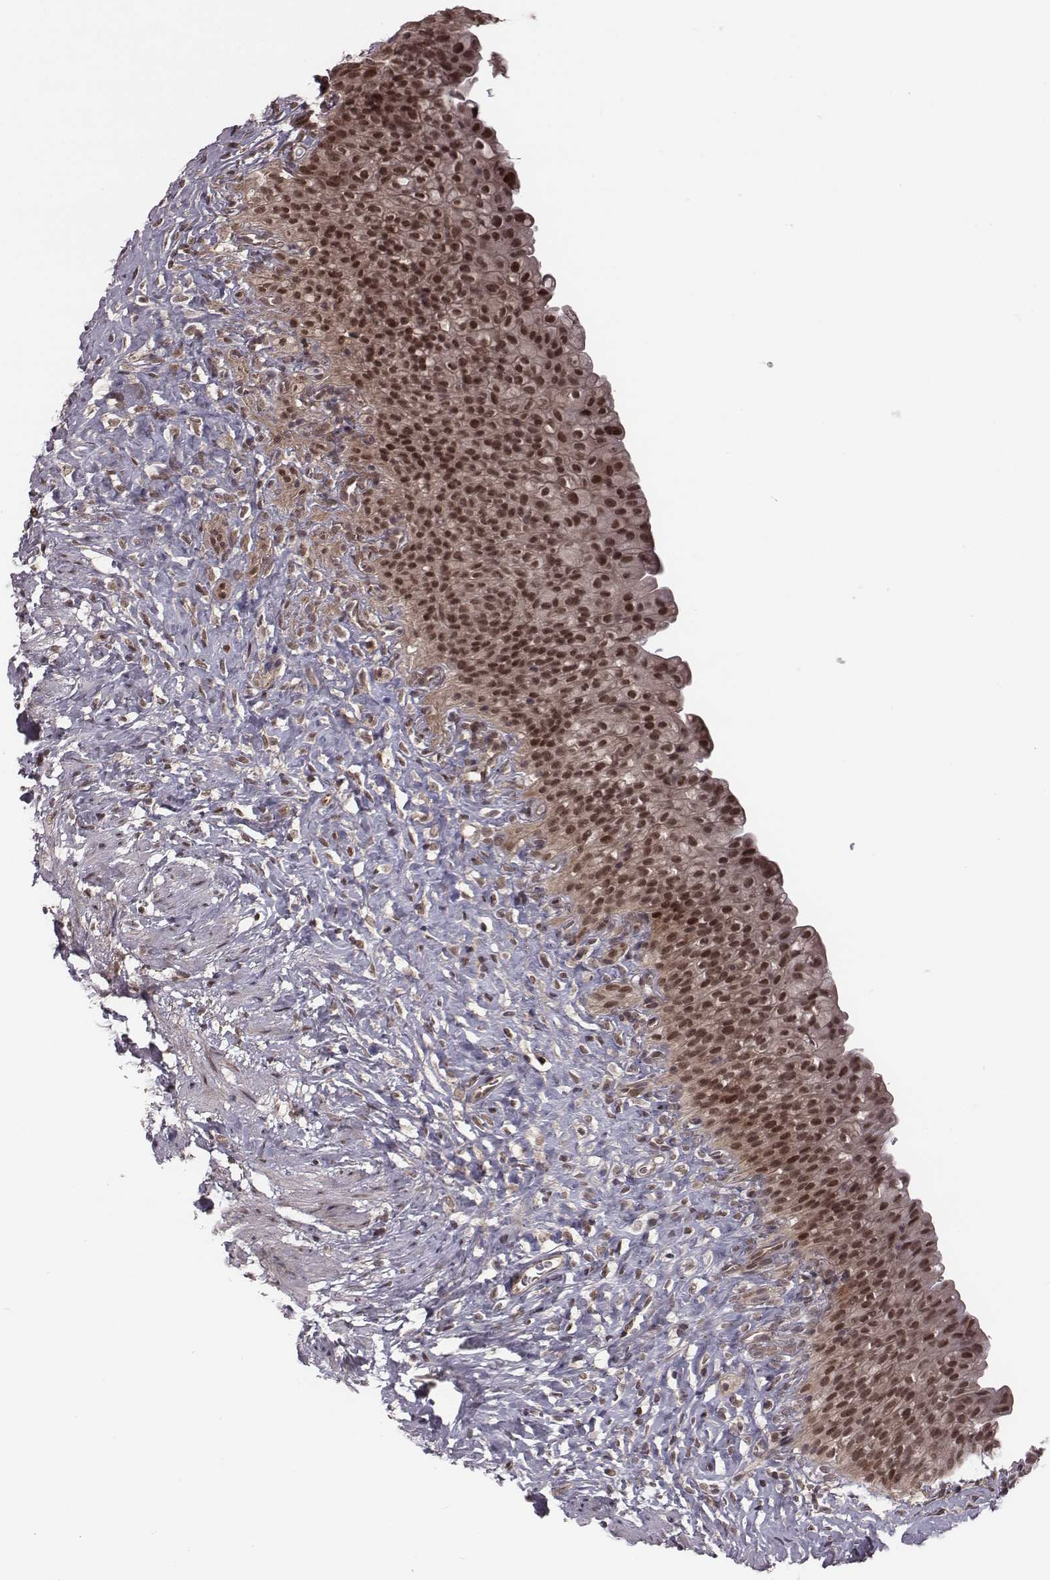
{"staining": {"intensity": "moderate", "quantity": ">75%", "location": "nuclear"}, "tissue": "urinary bladder", "cell_type": "Urothelial cells", "image_type": "normal", "snomed": [{"axis": "morphology", "description": "Normal tissue, NOS"}, {"axis": "topography", "description": "Urinary bladder"}], "caption": "Protein staining of normal urinary bladder shows moderate nuclear staining in approximately >75% of urothelial cells.", "gene": "RPL3", "patient": {"sex": "male", "age": 76}}